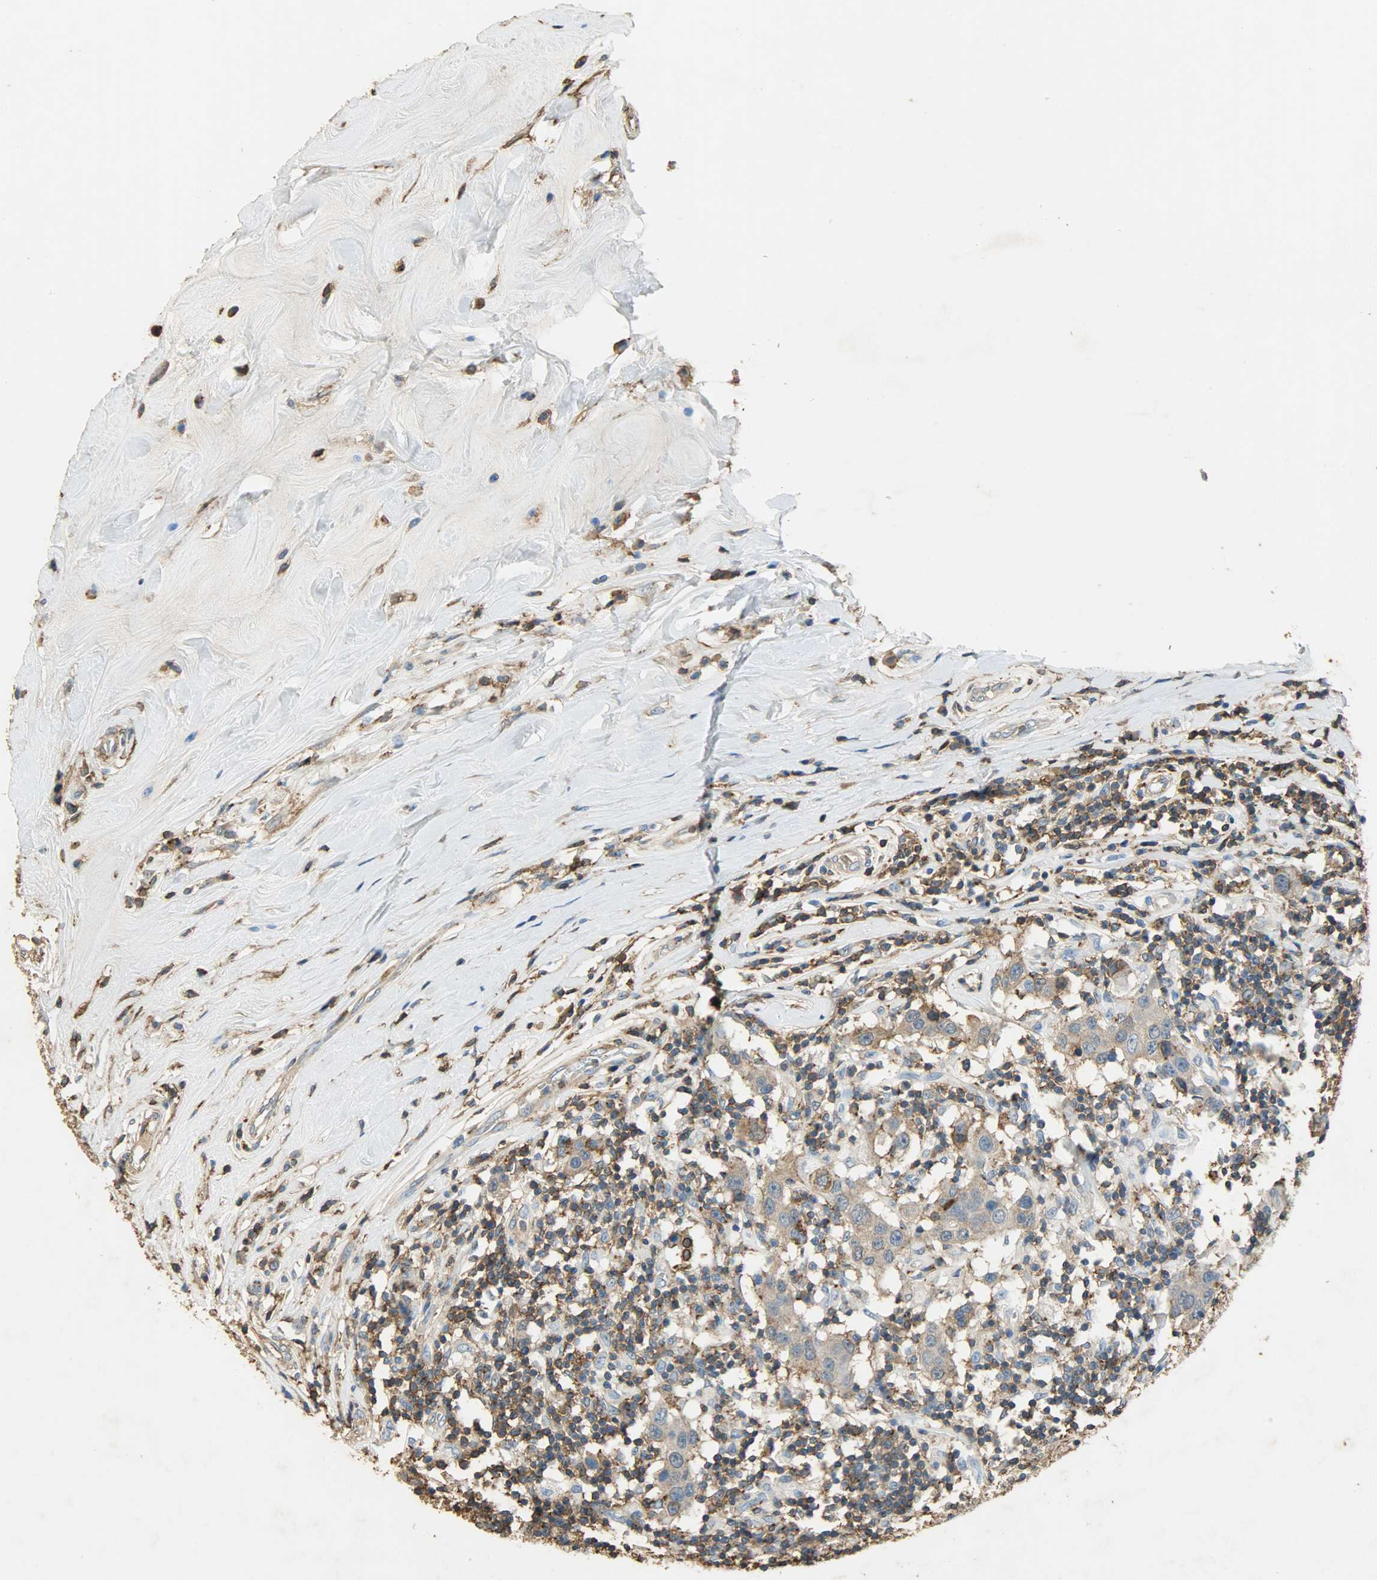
{"staining": {"intensity": "weak", "quantity": ">75%", "location": "cytoplasmic/membranous"}, "tissue": "breast cancer", "cell_type": "Tumor cells", "image_type": "cancer", "snomed": [{"axis": "morphology", "description": "Duct carcinoma"}, {"axis": "topography", "description": "Breast"}], "caption": "Protein expression analysis of human breast cancer reveals weak cytoplasmic/membranous positivity in about >75% of tumor cells.", "gene": "ANXA6", "patient": {"sex": "female", "age": 27}}